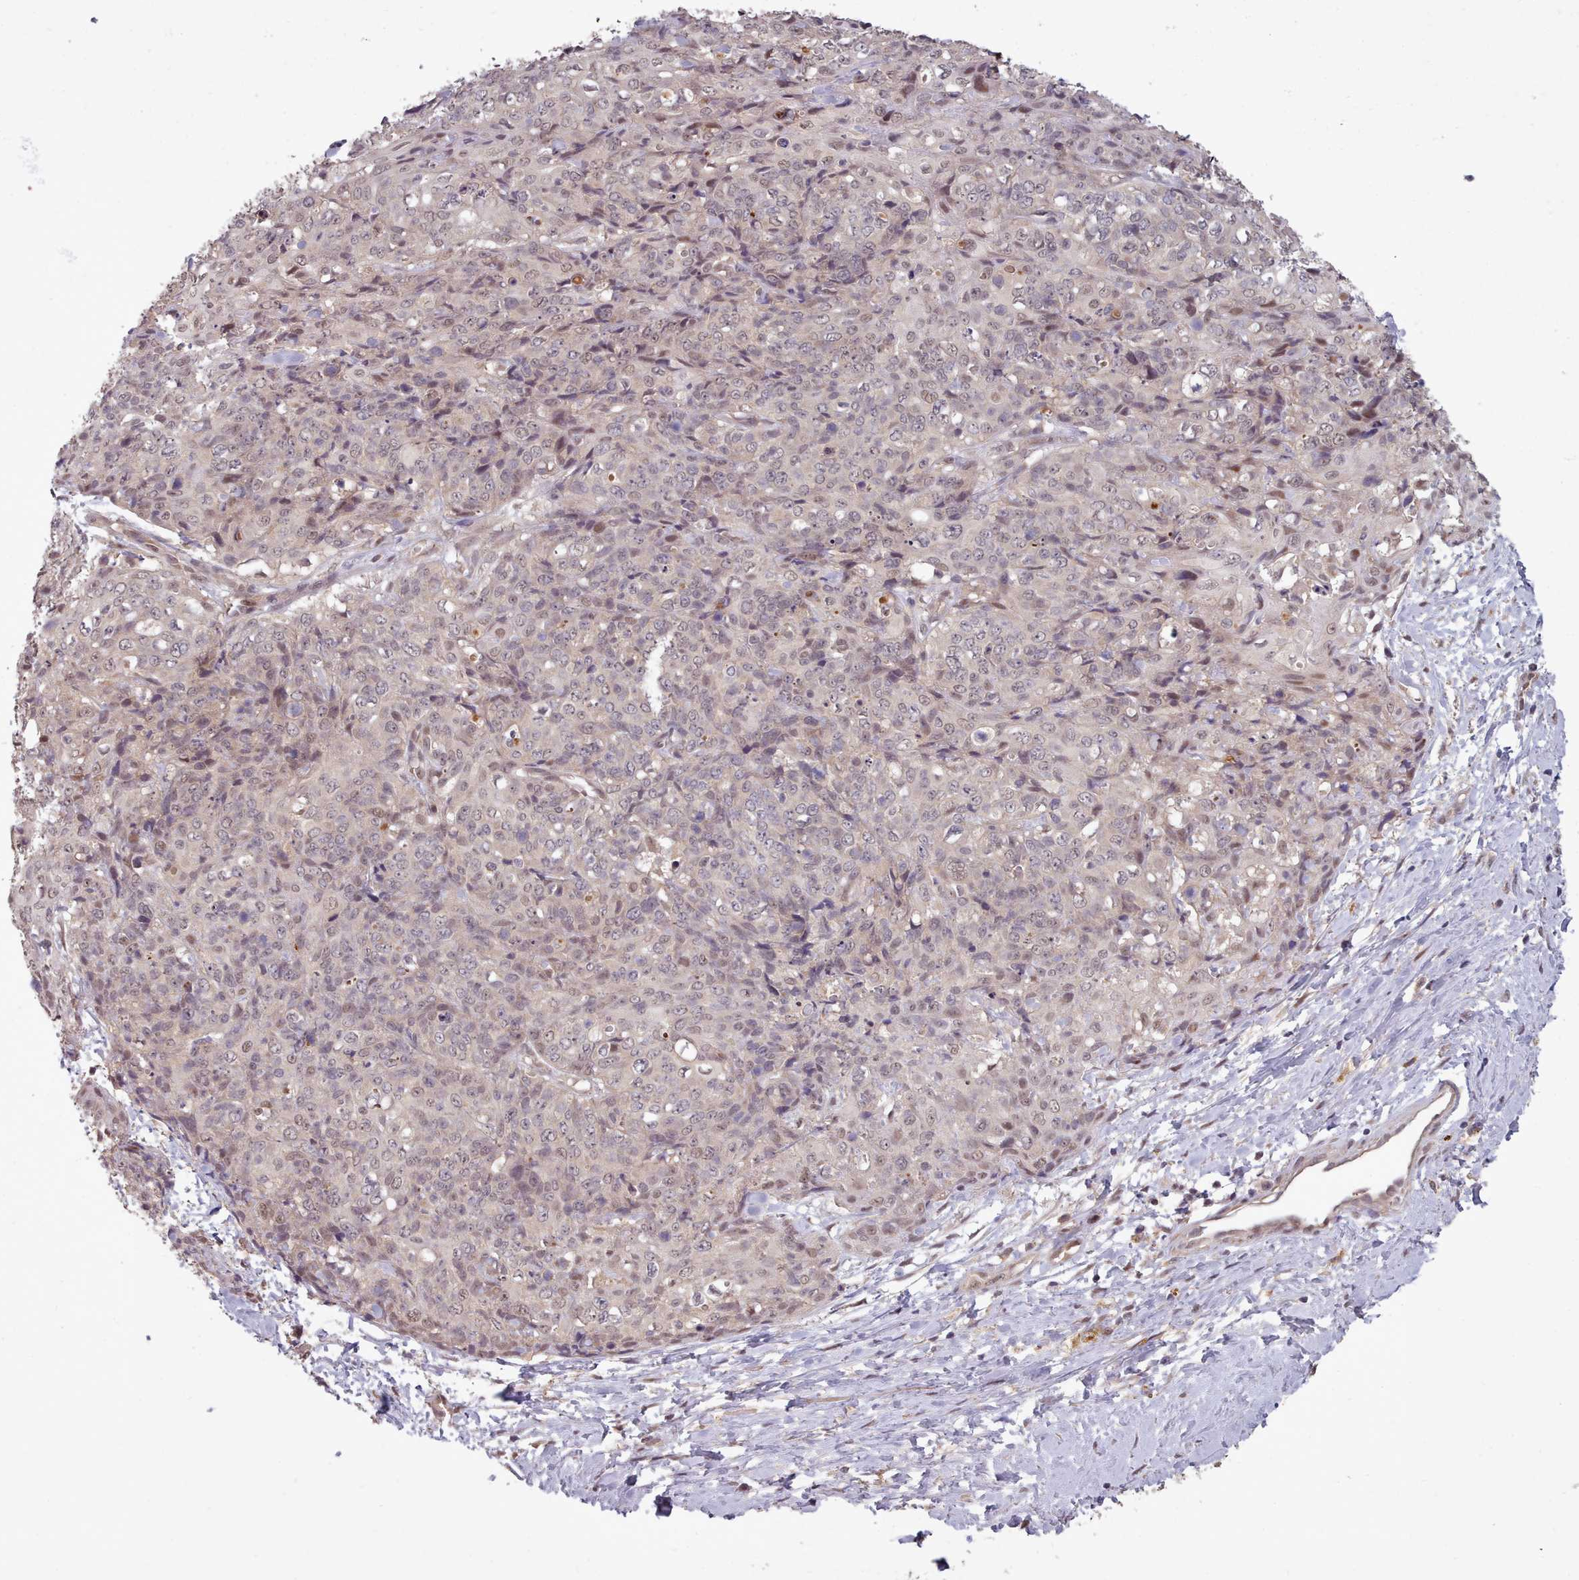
{"staining": {"intensity": "weak", "quantity": "25%-75%", "location": "nuclear"}, "tissue": "skin cancer", "cell_type": "Tumor cells", "image_type": "cancer", "snomed": [{"axis": "morphology", "description": "Squamous cell carcinoma, NOS"}, {"axis": "topography", "description": "Skin"}, {"axis": "topography", "description": "Vulva"}], "caption": "A micrograph of skin cancer (squamous cell carcinoma) stained for a protein demonstrates weak nuclear brown staining in tumor cells.", "gene": "CDC6", "patient": {"sex": "female", "age": 85}}